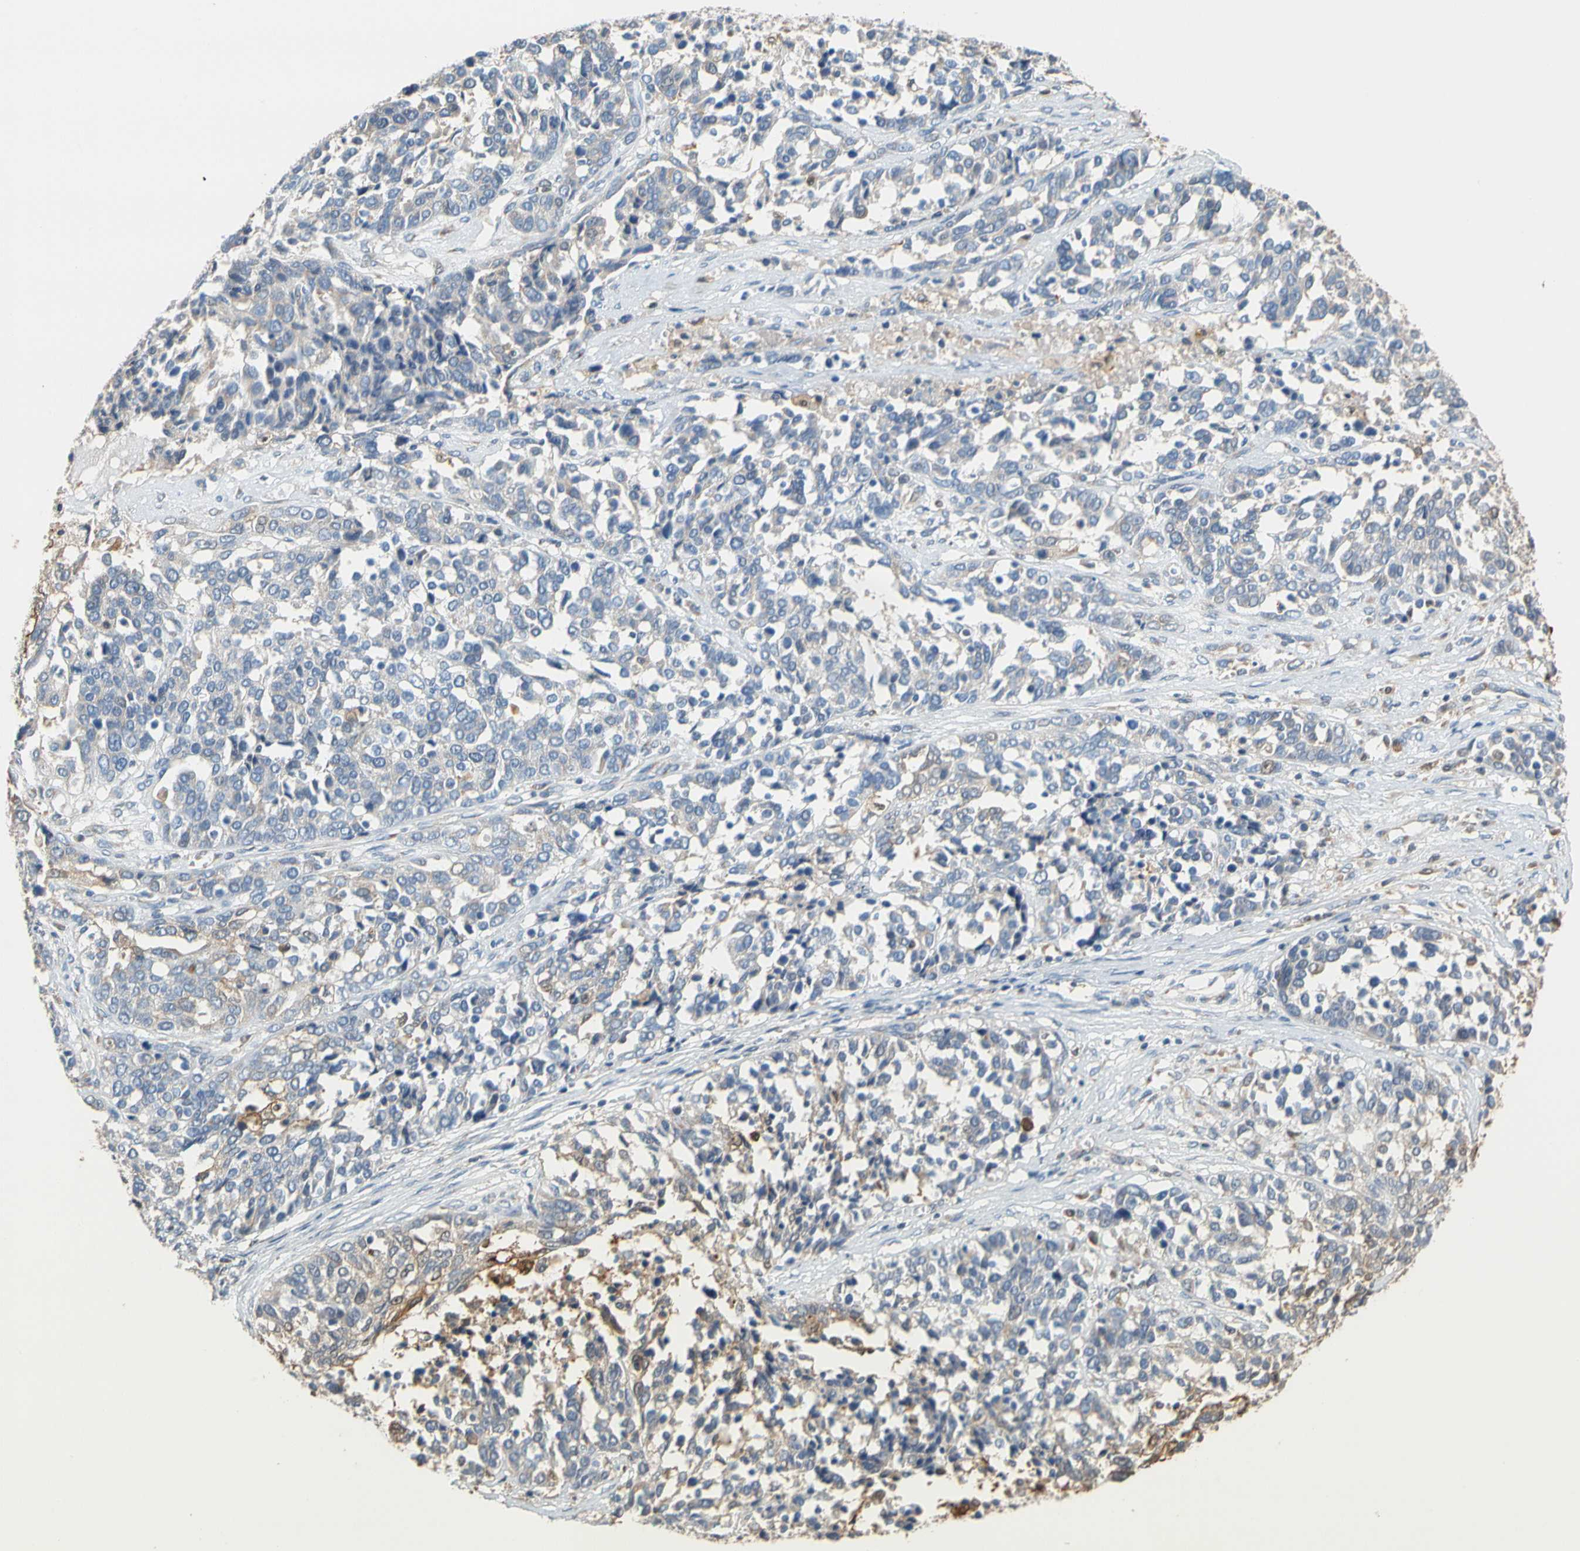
{"staining": {"intensity": "negative", "quantity": "none", "location": "none"}, "tissue": "ovarian cancer", "cell_type": "Tumor cells", "image_type": "cancer", "snomed": [{"axis": "morphology", "description": "Cystadenocarcinoma, serous, NOS"}, {"axis": "topography", "description": "Ovary"}], "caption": "Immunohistochemical staining of human serous cystadenocarcinoma (ovarian) shows no significant expression in tumor cells.", "gene": "GPSM2", "patient": {"sex": "female", "age": 44}}